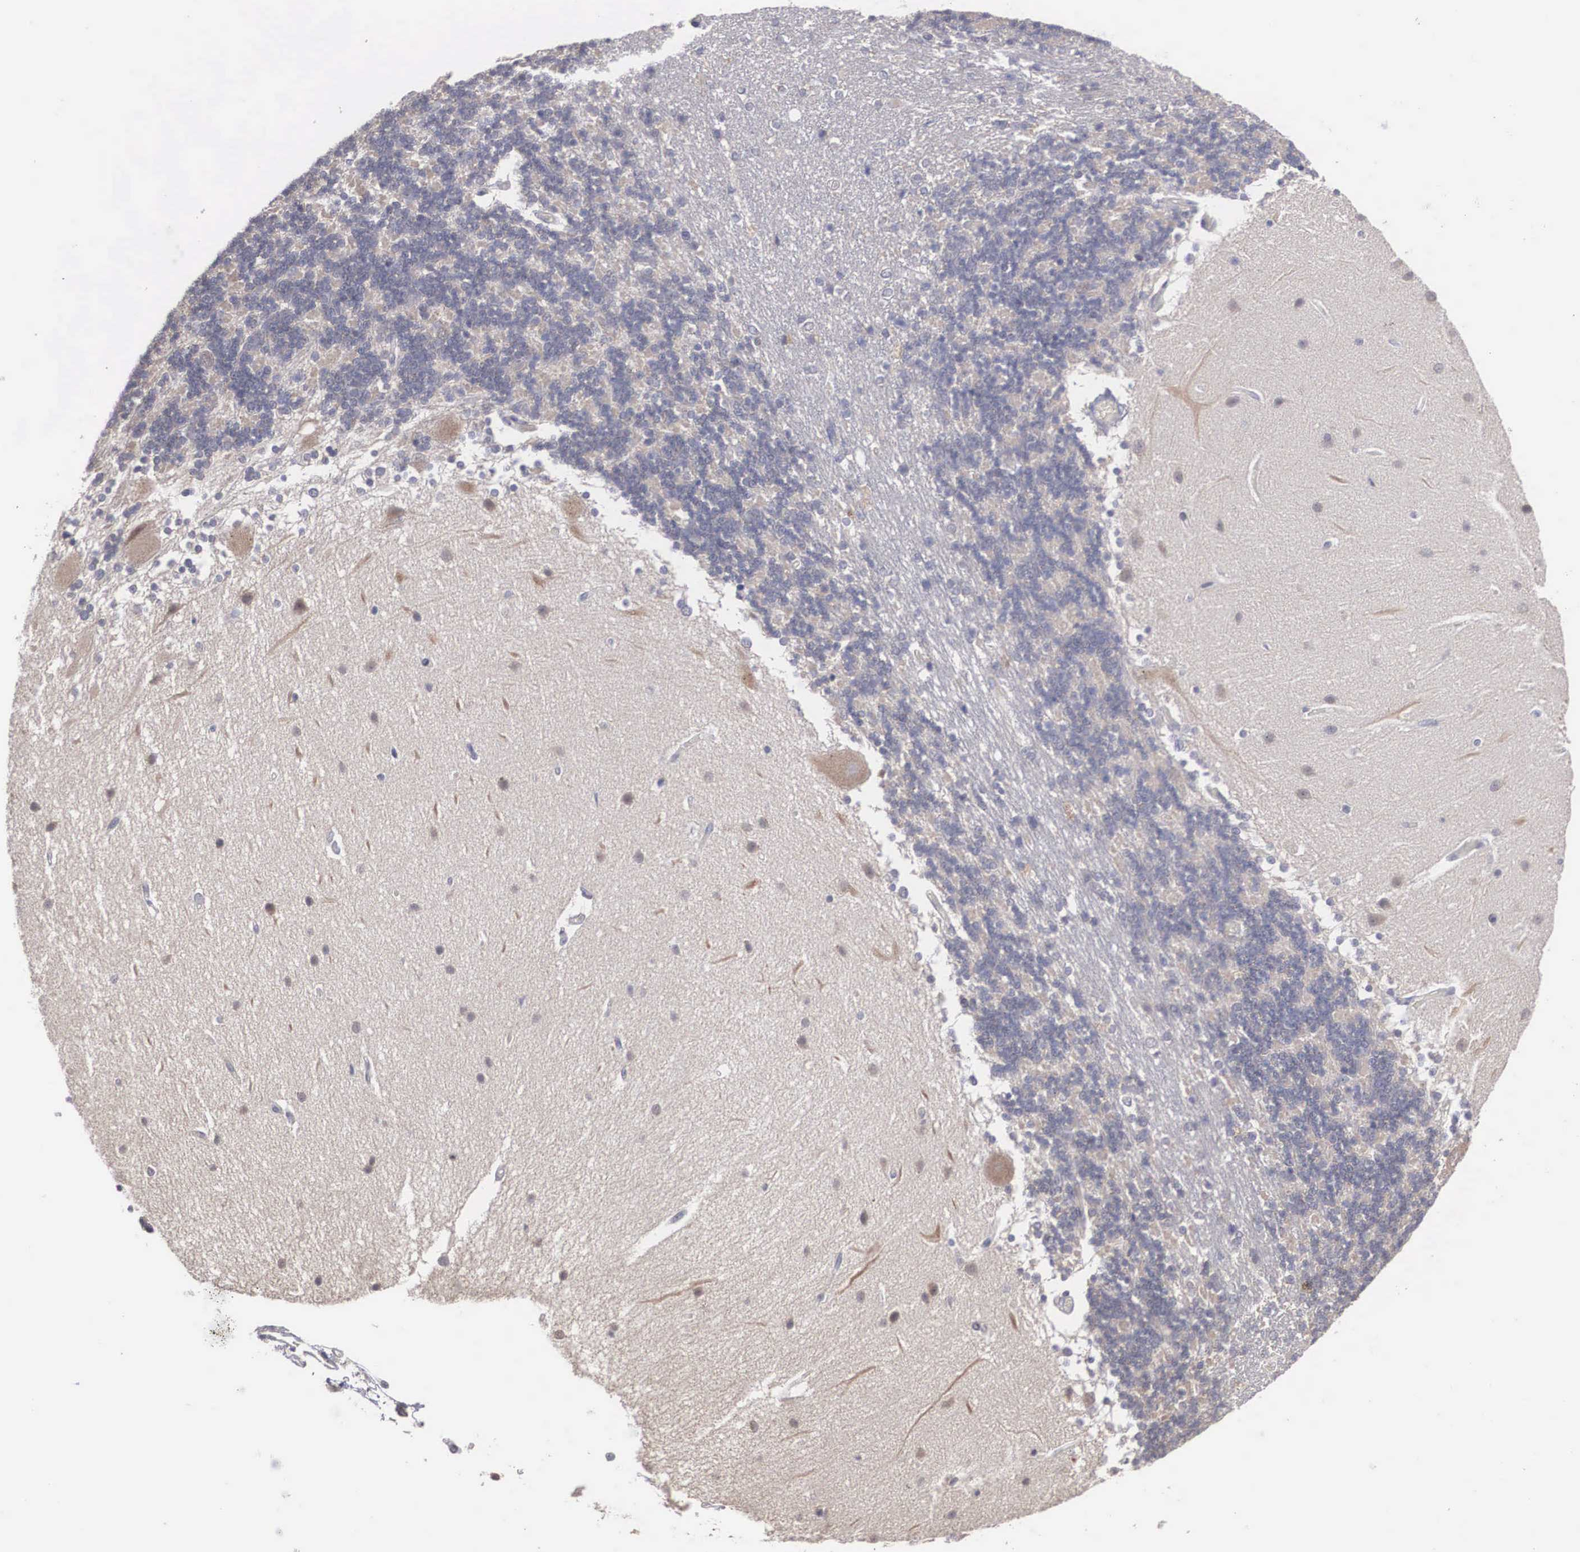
{"staining": {"intensity": "negative", "quantity": "none", "location": "none"}, "tissue": "cerebellum", "cell_type": "Cells in granular layer", "image_type": "normal", "snomed": [{"axis": "morphology", "description": "Normal tissue, NOS"}, {"axis": "topography", "description": "Cerebellum"}], "caption": "Histopathology image shows no protein positivity in cells in granular layer of benign cerebellum. Brightfield microscopy of immunohistochemistry stained with DAB (3,3'-diaminobenzidine) (brown) and hematoxylin (blue), captured at high magnification.", "gene": "AMN", "patient": {"sex": "female", "age": 54}}